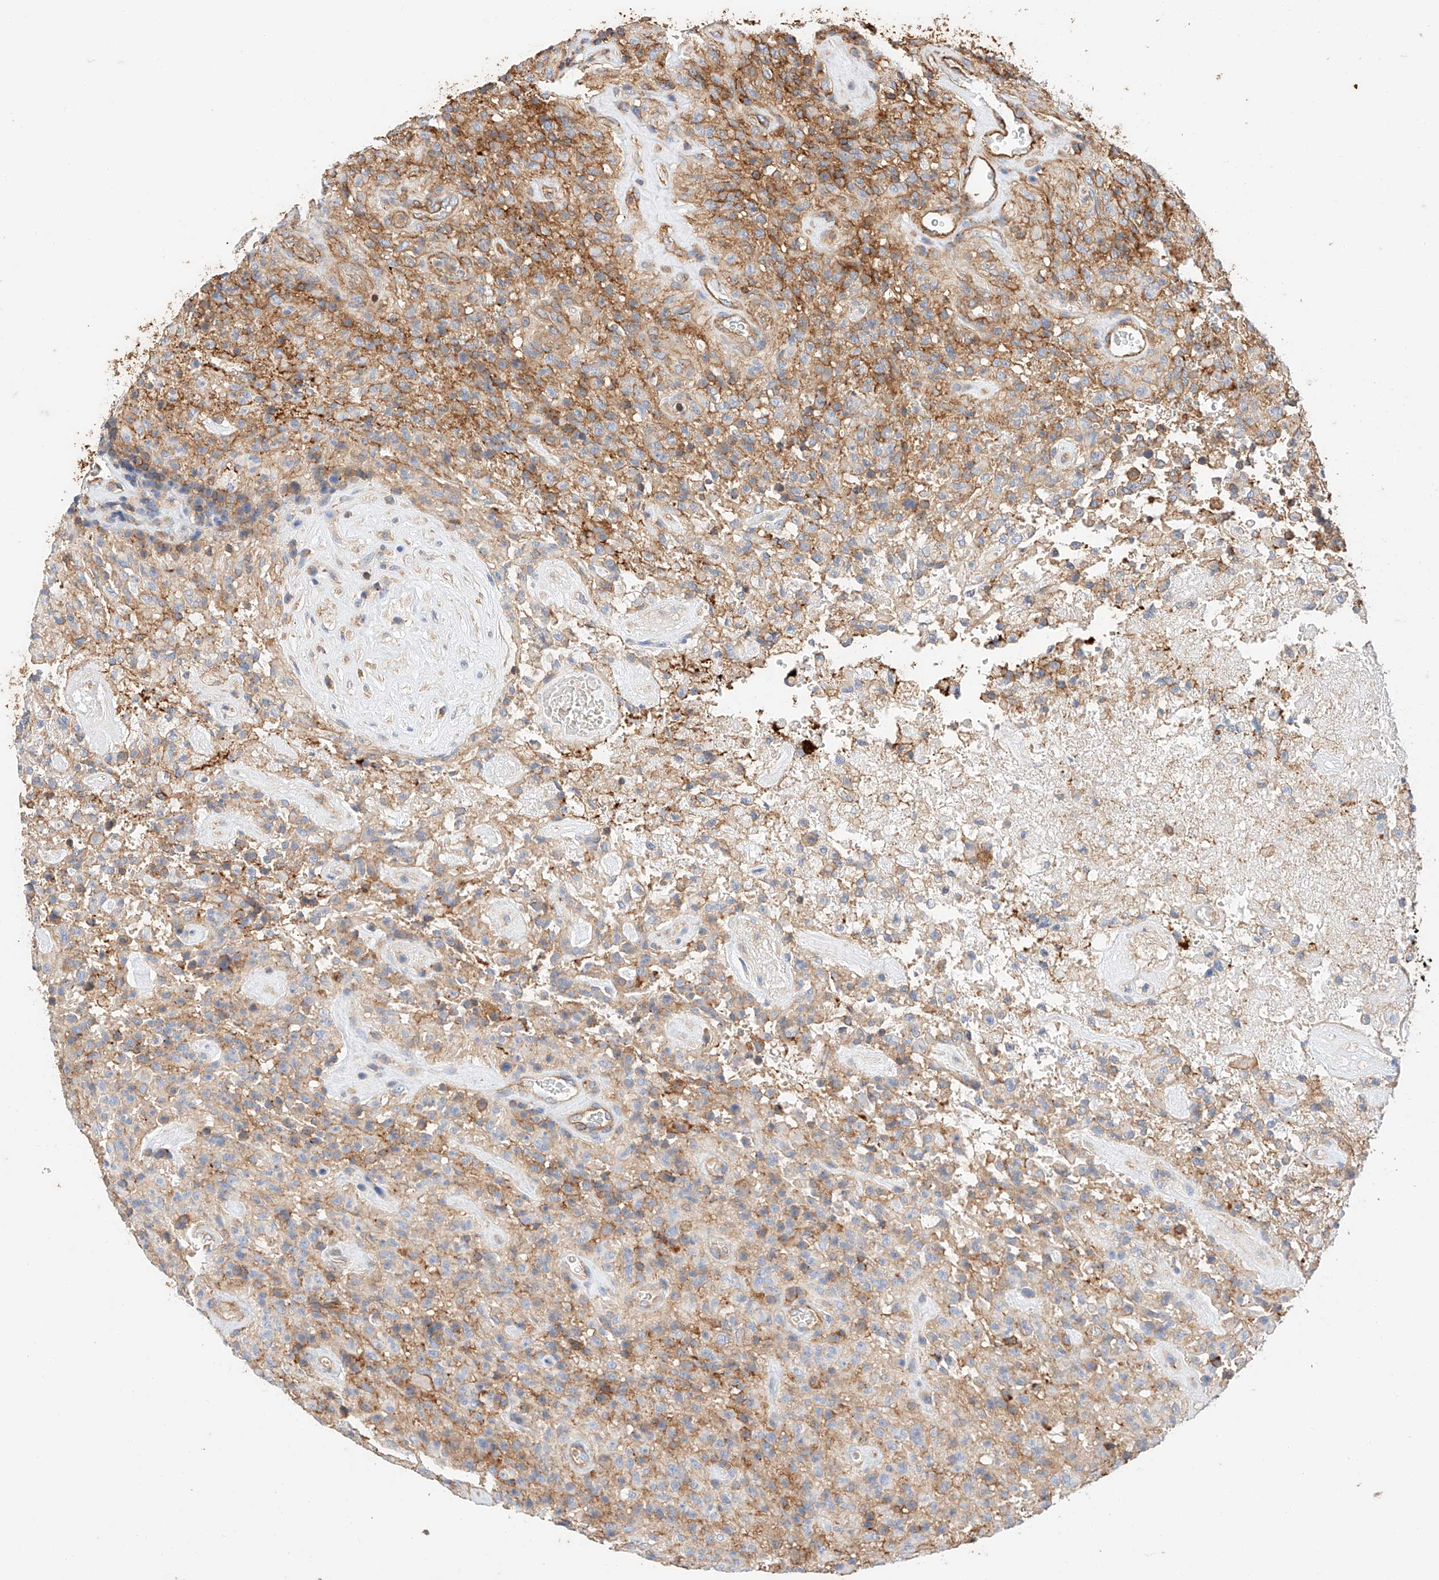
{"staining": {"intensity": "negative", "quantity": "none", "location": "none"}, "tissue": "glioma", "cell_type": "Tumor cells", "image_type": "cancer", "snomed": [{"axis": "morphology", "description": "Glioma, malignant, High grade"}, {"axis": "topography", "description": "Brain"}], "caption": "High power microscopy micrograph of an IHC histopathology image of glioma, revealing no significant staining in tumor cells.", "gene": "HAUS4", "patient": {"sex": "female", "age": 57}}